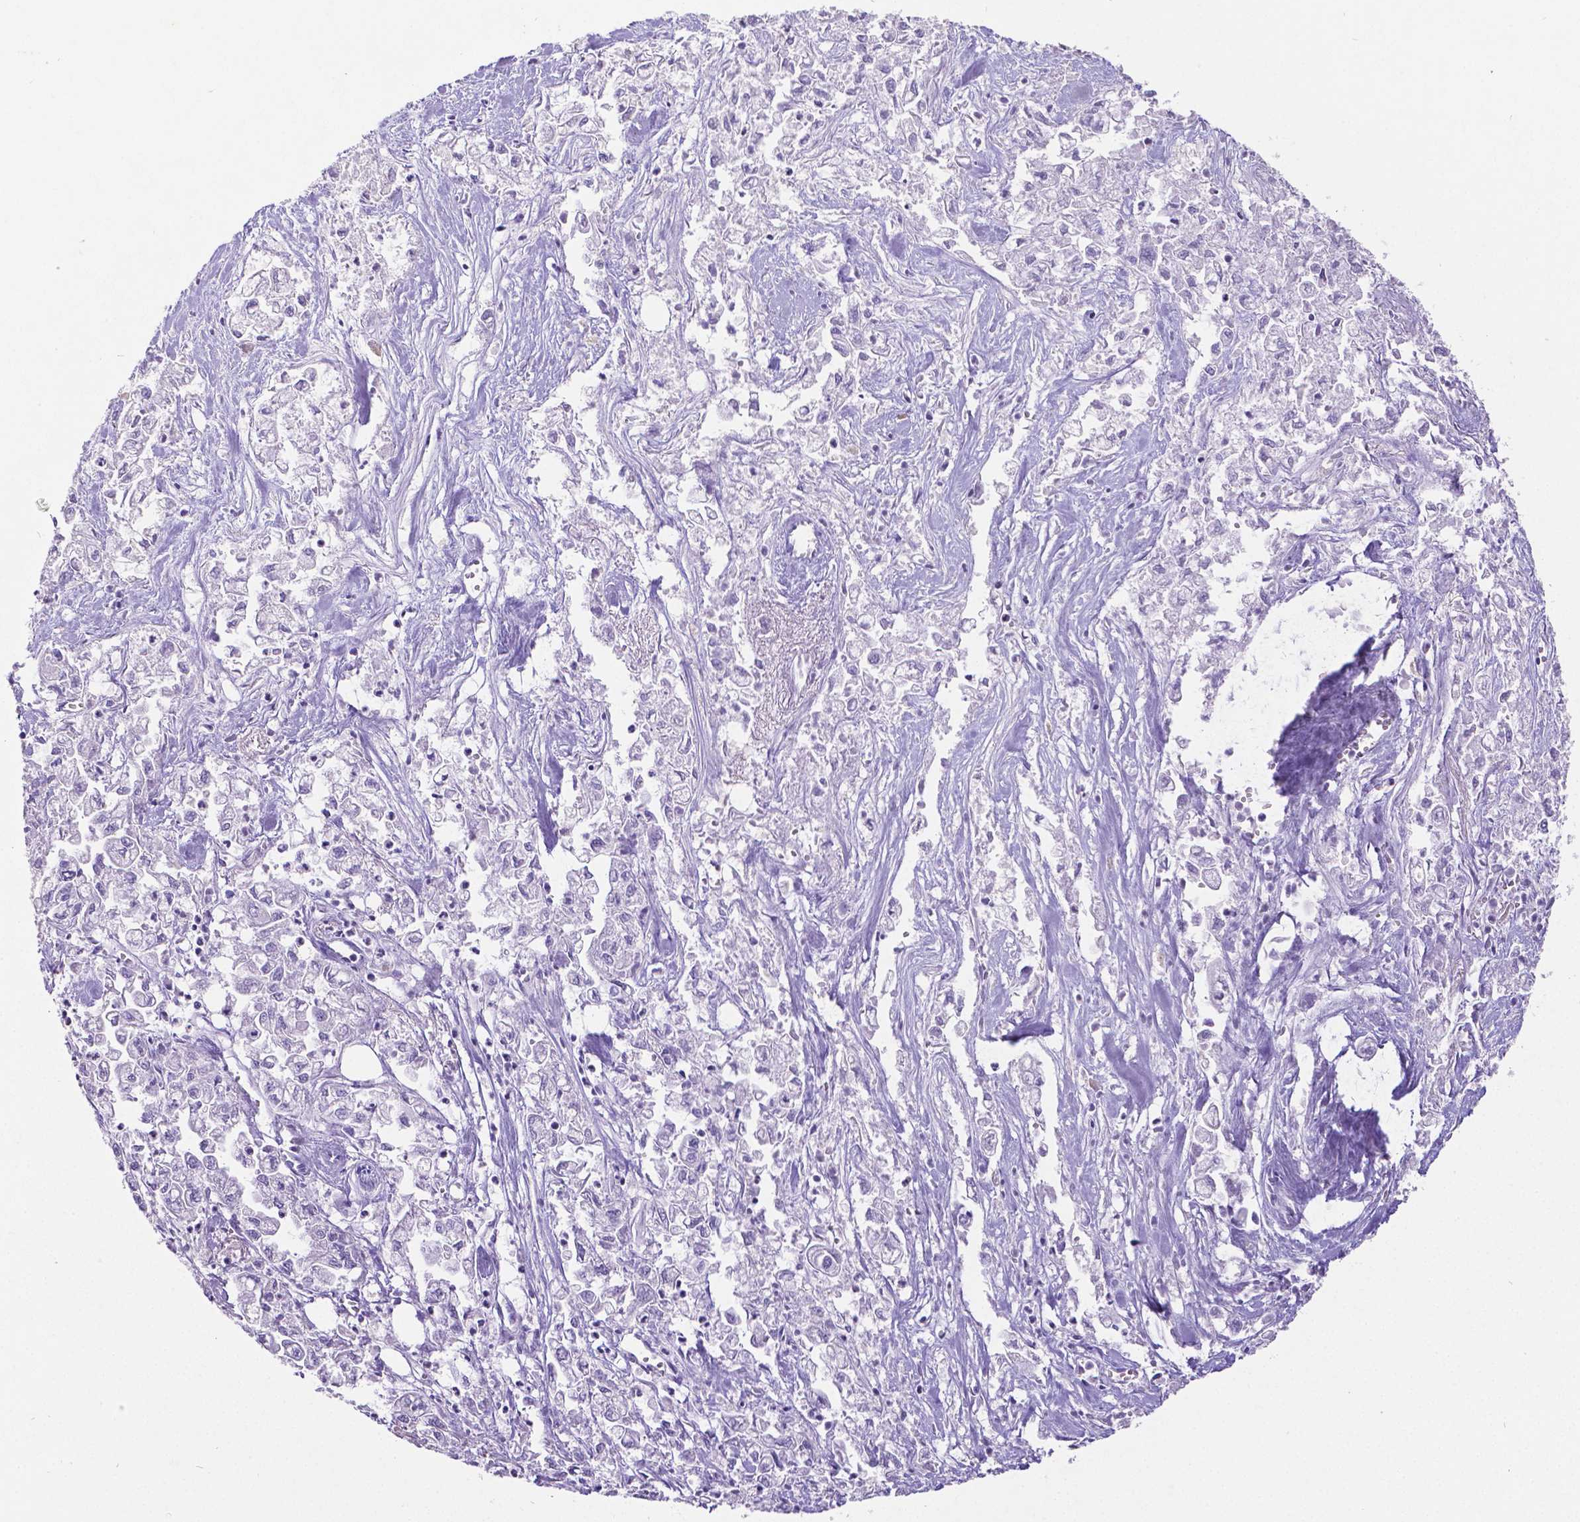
{"staining": {"intensity": "negative", "quantity": "none", "location": "none"}, "tissue": "pancreatic cancer", "cell_type": "Tumor cells", "image_type": "cancer", "snomed": [{"axis": "morphology", "description": "Adenocarcinoma, NOS"}, {"axis": "topography", "description": "Pancreas"}], "caption": "Adenocarcinoma (pancreatic) stained for a protein using immunohistochemistry (IHC) shows no staining tumor cells.", "gene": "SATB2", "patient": {"sex": "male", "age": 72}}